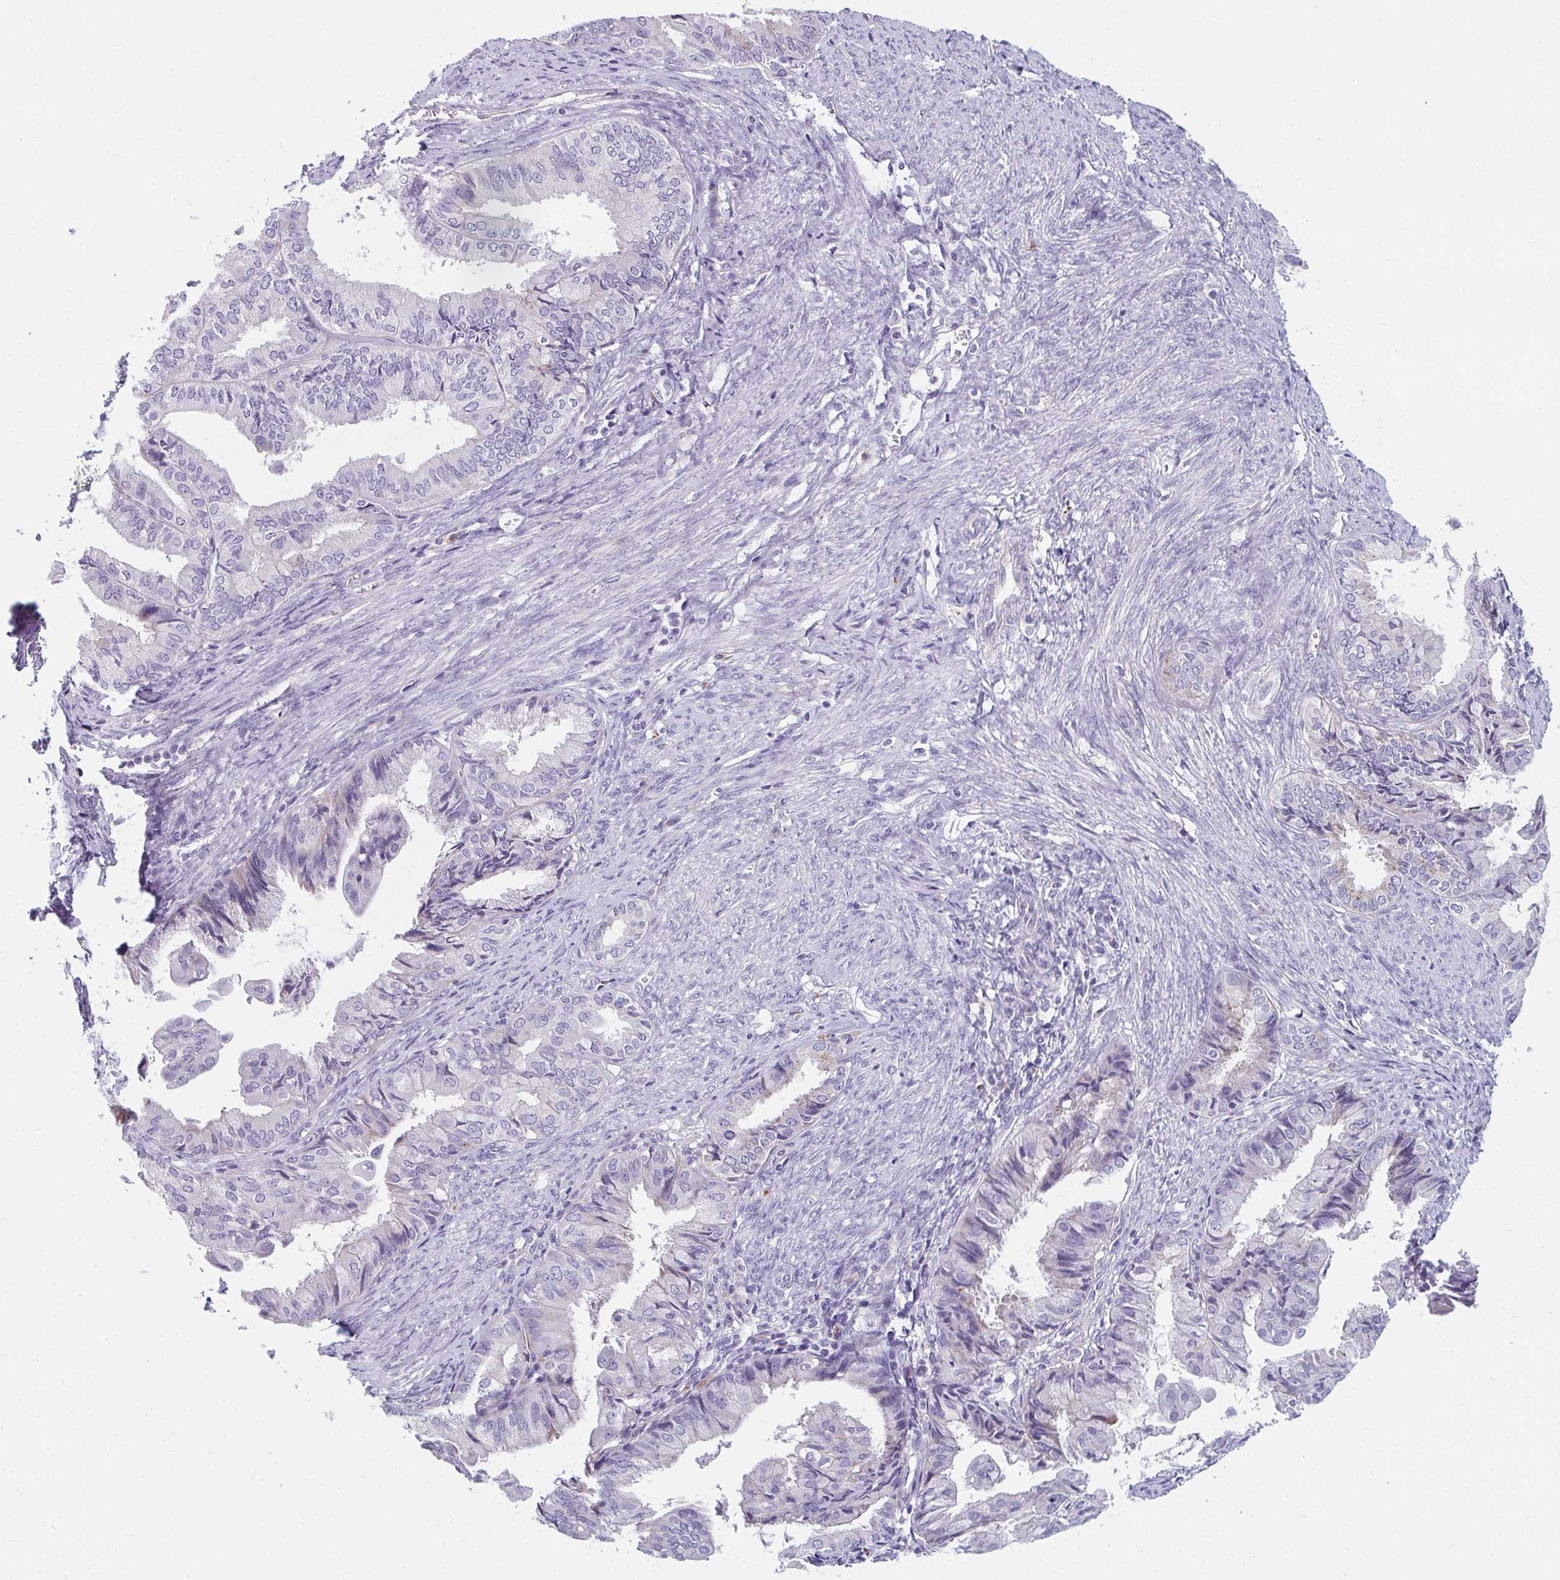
{"staining": {"intensity": "negative", "quantity": "none", "location": "none"}, "tissue": "endometrial cancer", "cell_type": "Tumor cells", "image_type": "cancer", "snomed": [{"axis": "morphology", "description": "Adenocarcinoma, NOS"}, {"axis": "topography", "description": "Endometrium"}], "caption": "Immunohistochemistry (IHC) photomicrograph of neoplastic tissue: endometrial cancer (adenocarcinoma) stained with DAB (3,3'-diaminobenzidine) displays no significant protein positivity in tumor cells.", "gene": "EIF1AD", "patient": {"sex": "female", "age": 86}}